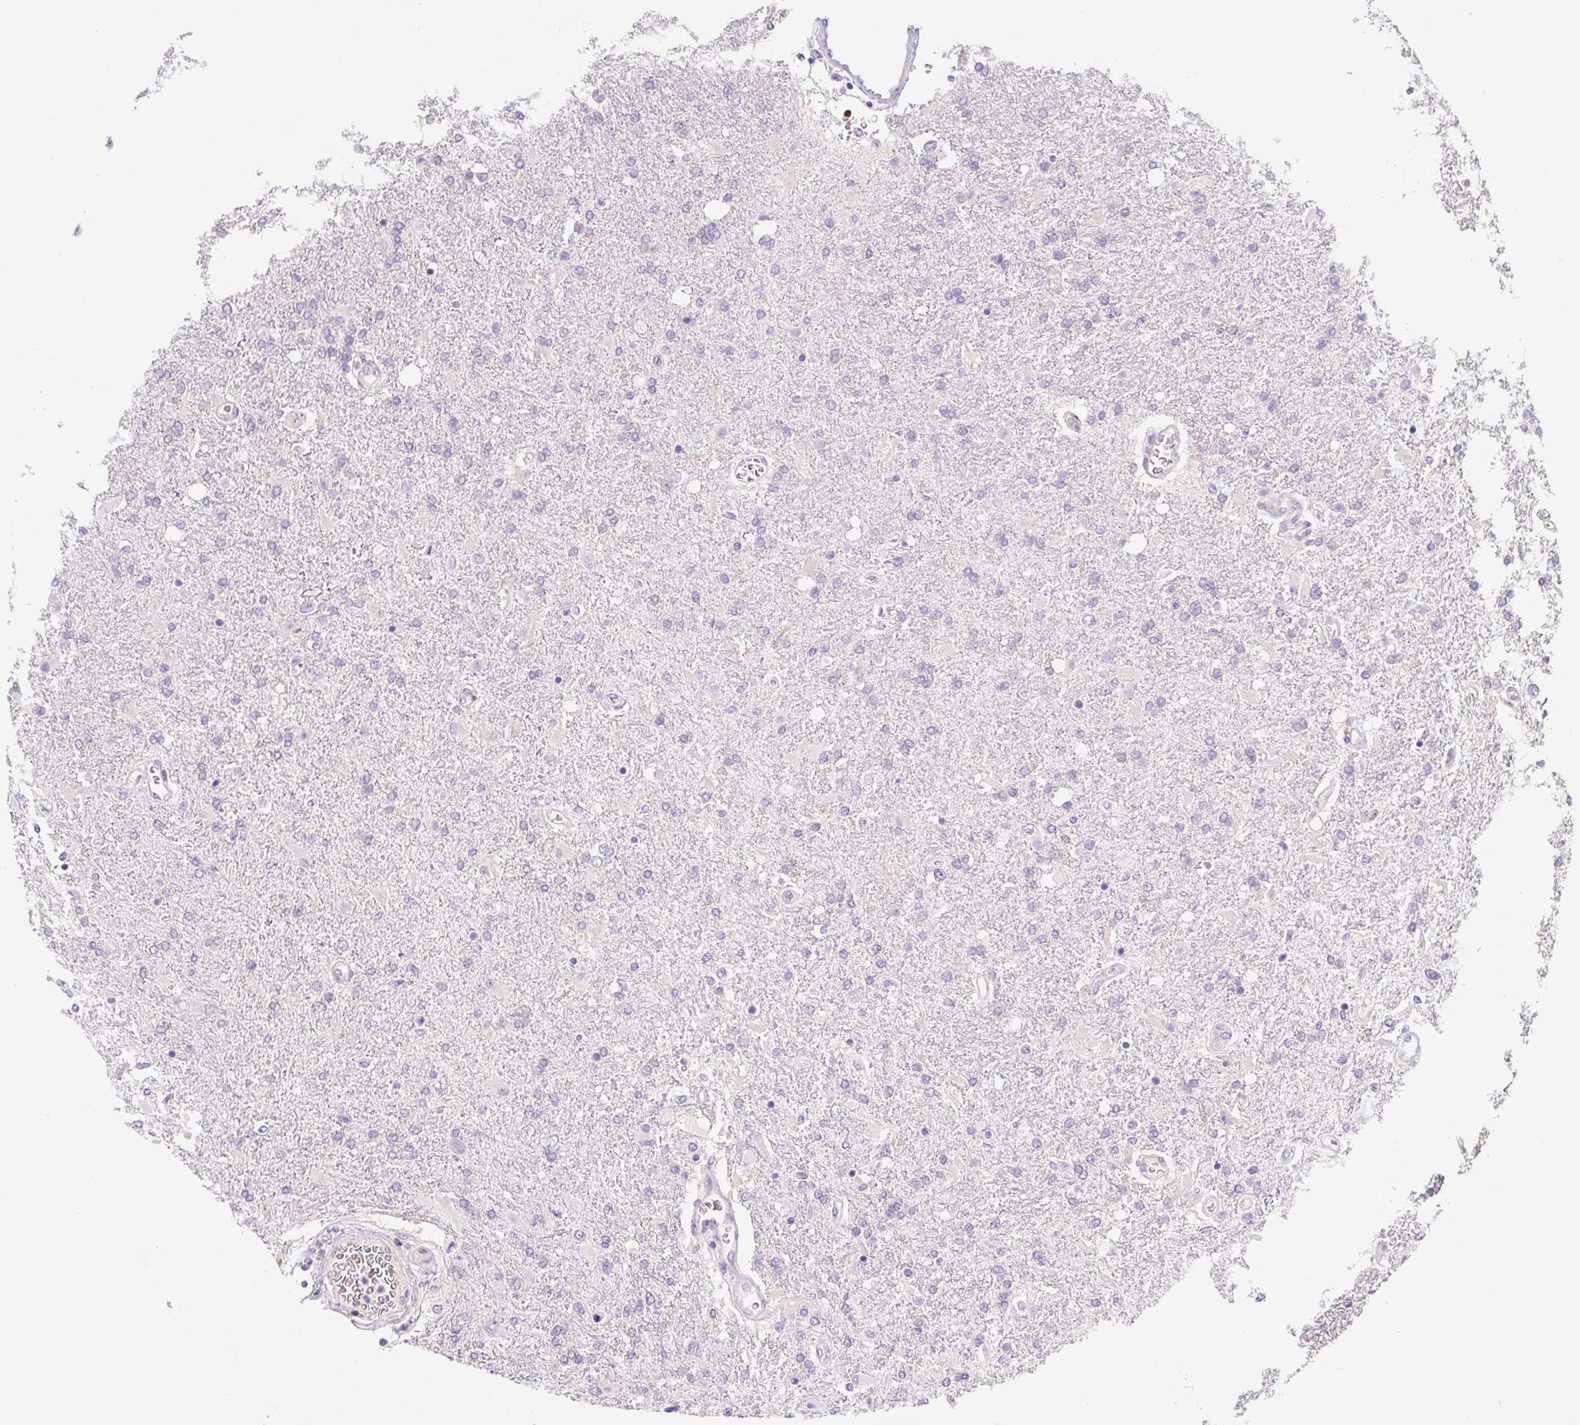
{"staining": {"intensity": "negative", "quantity": "none", "location": "none"}, "tissue": "glioma", "cell_type": "Tumor cells", "image_type": "cancer", "snomed": [{"axis": "morphology", "description": "Glioma, malignant, High grade"}, {"axis": "topography", "description": "Cerebral cortex"}], "caption": "This is an immunohistochemistry (IHC) photomicrograph of human high-grade glioma (malignant). There is no positivity in tumor cells.", "gene": "LPA", "patient": {"sex": "male", "age": 79}}